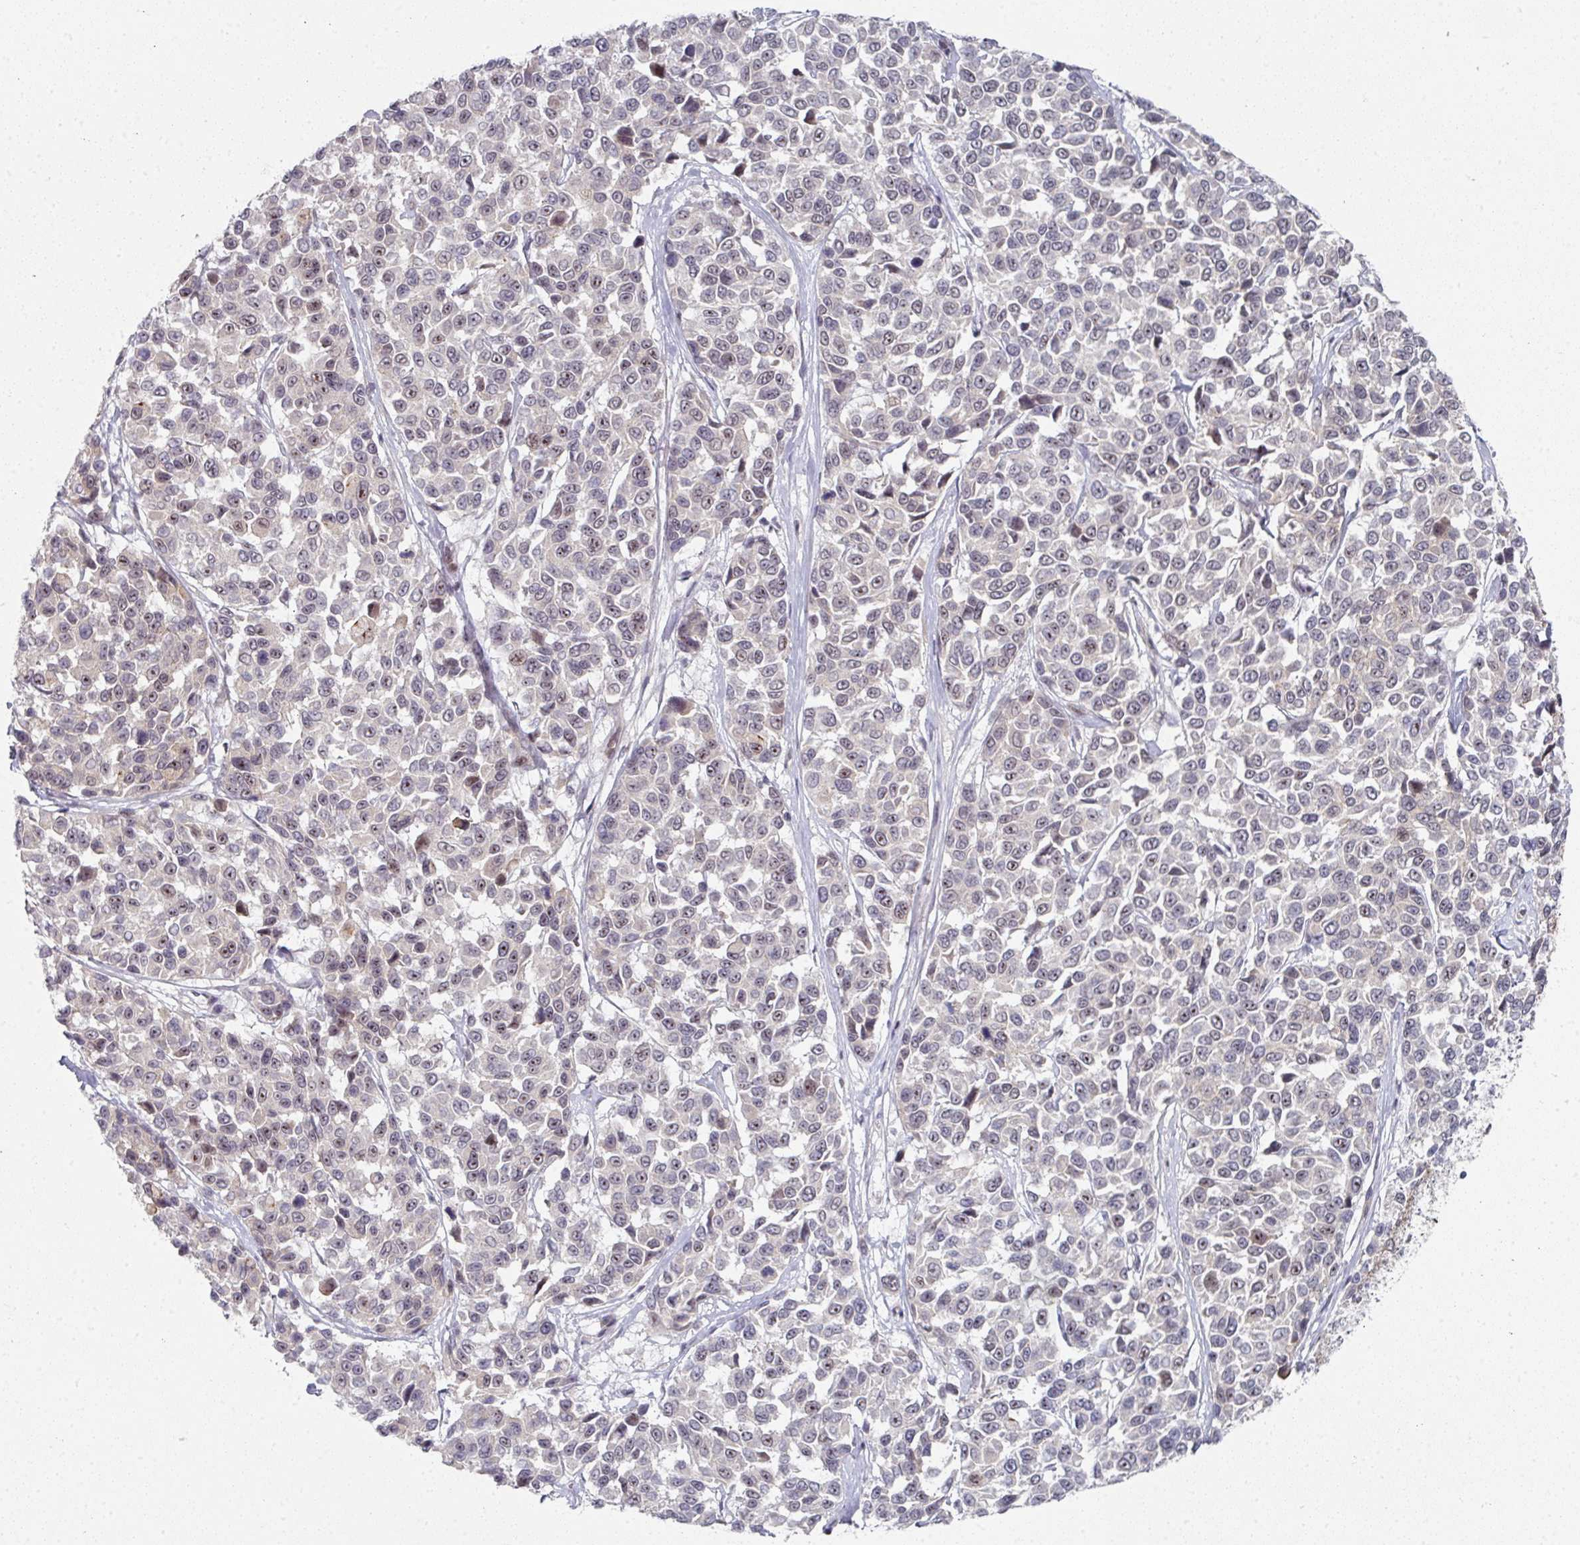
{"staining": {"intensity": "moderate", "quantity": "25%-75%", "location": "cytoplasmic/membranous"}, "tissue": "melanoma", "cell_type": "Tumor cells", "image_type": "cancer", "snomed": [{"axis": "morphology", "description": "Malignant melanoma, NOS"}, {"axis": "topography", "description": "Skin"}], "caption": "A photomicrograph of malignant melanoma stained for a protein exhibits moderate cytoplasmic/membranous brown staining in tumor cells. The staining was performed using DAB (3,3'-diaminobenzidine), with brown indicating positive protein expression. Nuclei are stained blue with hematoxylin.", "gene": "TMCC1", "patient": {"sex": "female", "age": 66}}